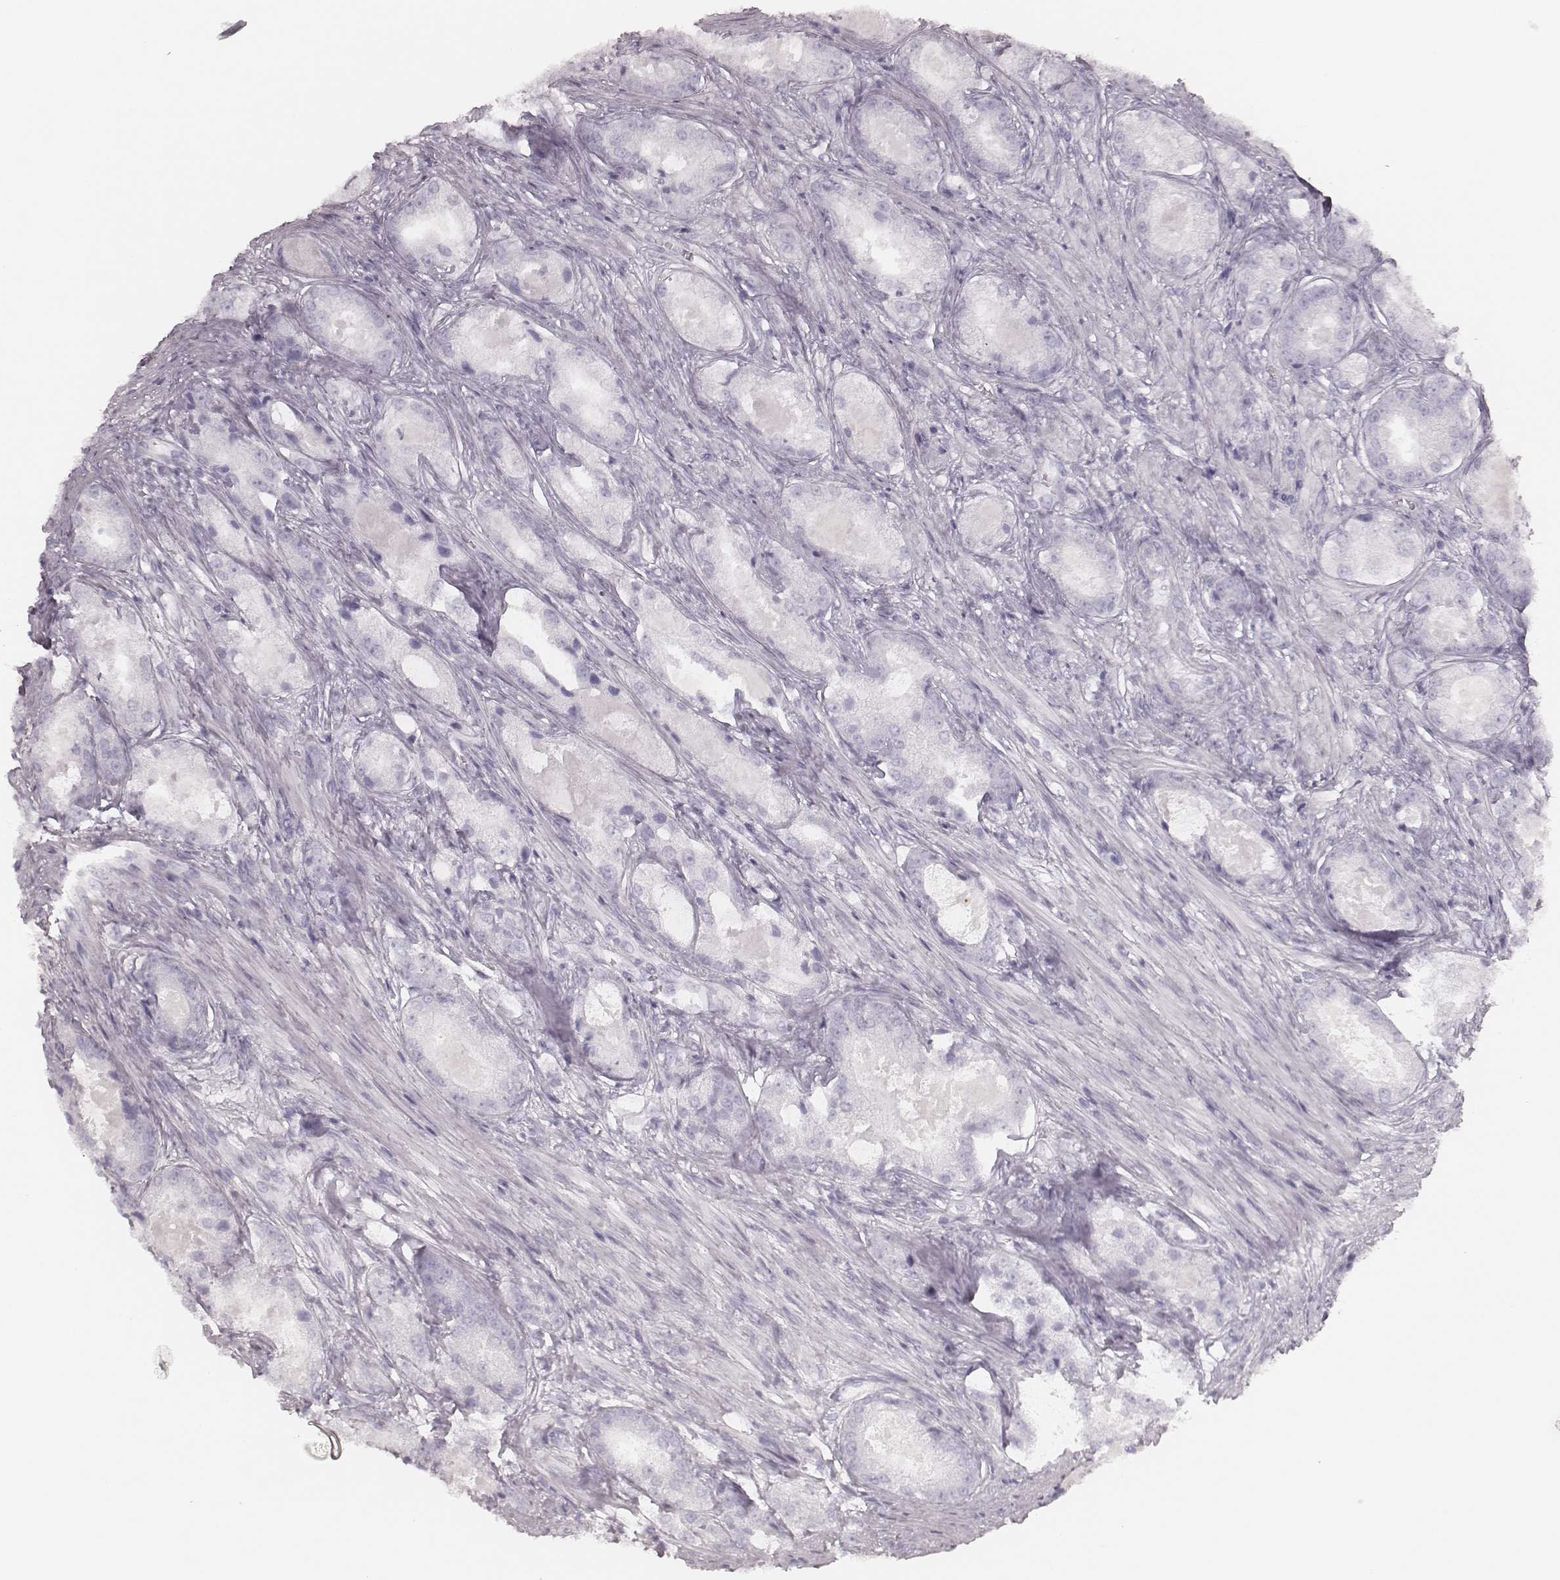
{"staining": {"intensity": "negative", "quantity": "none", "location": "none"}, "tissue": "prostate cancer", "cell_type": "Tumor cells", "image_type": "cancer", "snomed": [{"axis": "morphology", "description": "Adenocarcinoma, Low grade"}, {"axis": "topography", "description": "Prostate"}], "caption": "This image is of prostate low-grade adenocarcinoma stained with immunohistochemistry (IHC) to label a protein in brown with the nuclei are counter-stained blue. There is no positivity in tumor cells.", "gene": "KRT34", "patient": {"sex": "male", "age": 68}}